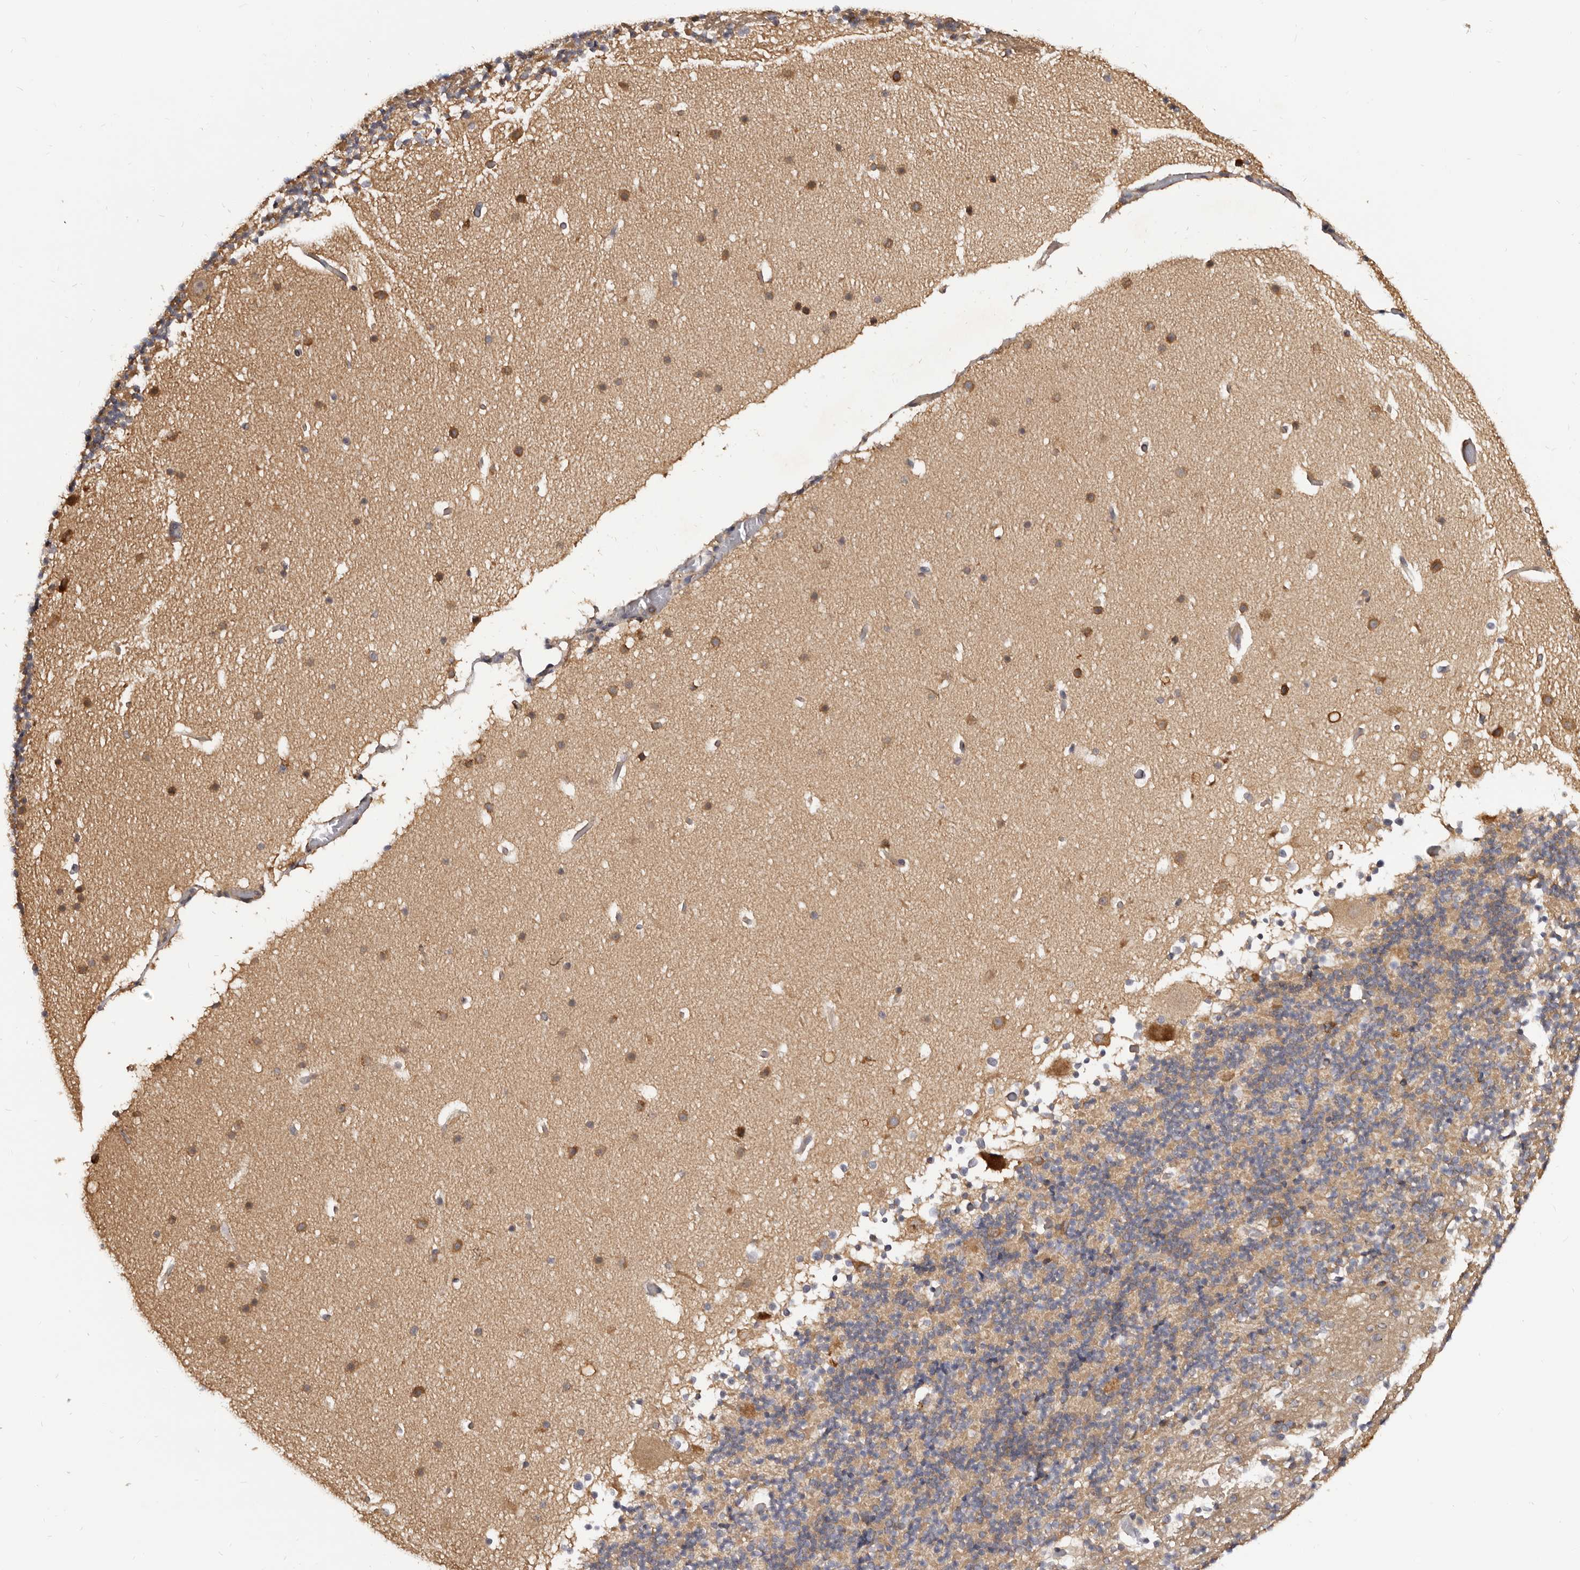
{"staining": {"intensity": "moderate", "quantity": ">75%", "location": "cytoplasmic/membranous"}, "tissue": "cerebellum", "cell_type": "Cells in granular layer", "image_type": "normal", "snomed": [{"axis": "morphology", "description": "Normal tissue, NOS"}, {"axis": "topography", "description": "Cerebellum"}], "caption": "IHC photomicrograph of benign human cerebellum stained for a protein (brown), which reveals medium levels of moderate cytoplasmic/membranous expression in approximately >75% of cells in granular layer.", "gene": "ADAMTS20", "patient": {"sex": "male", "age": 57}}